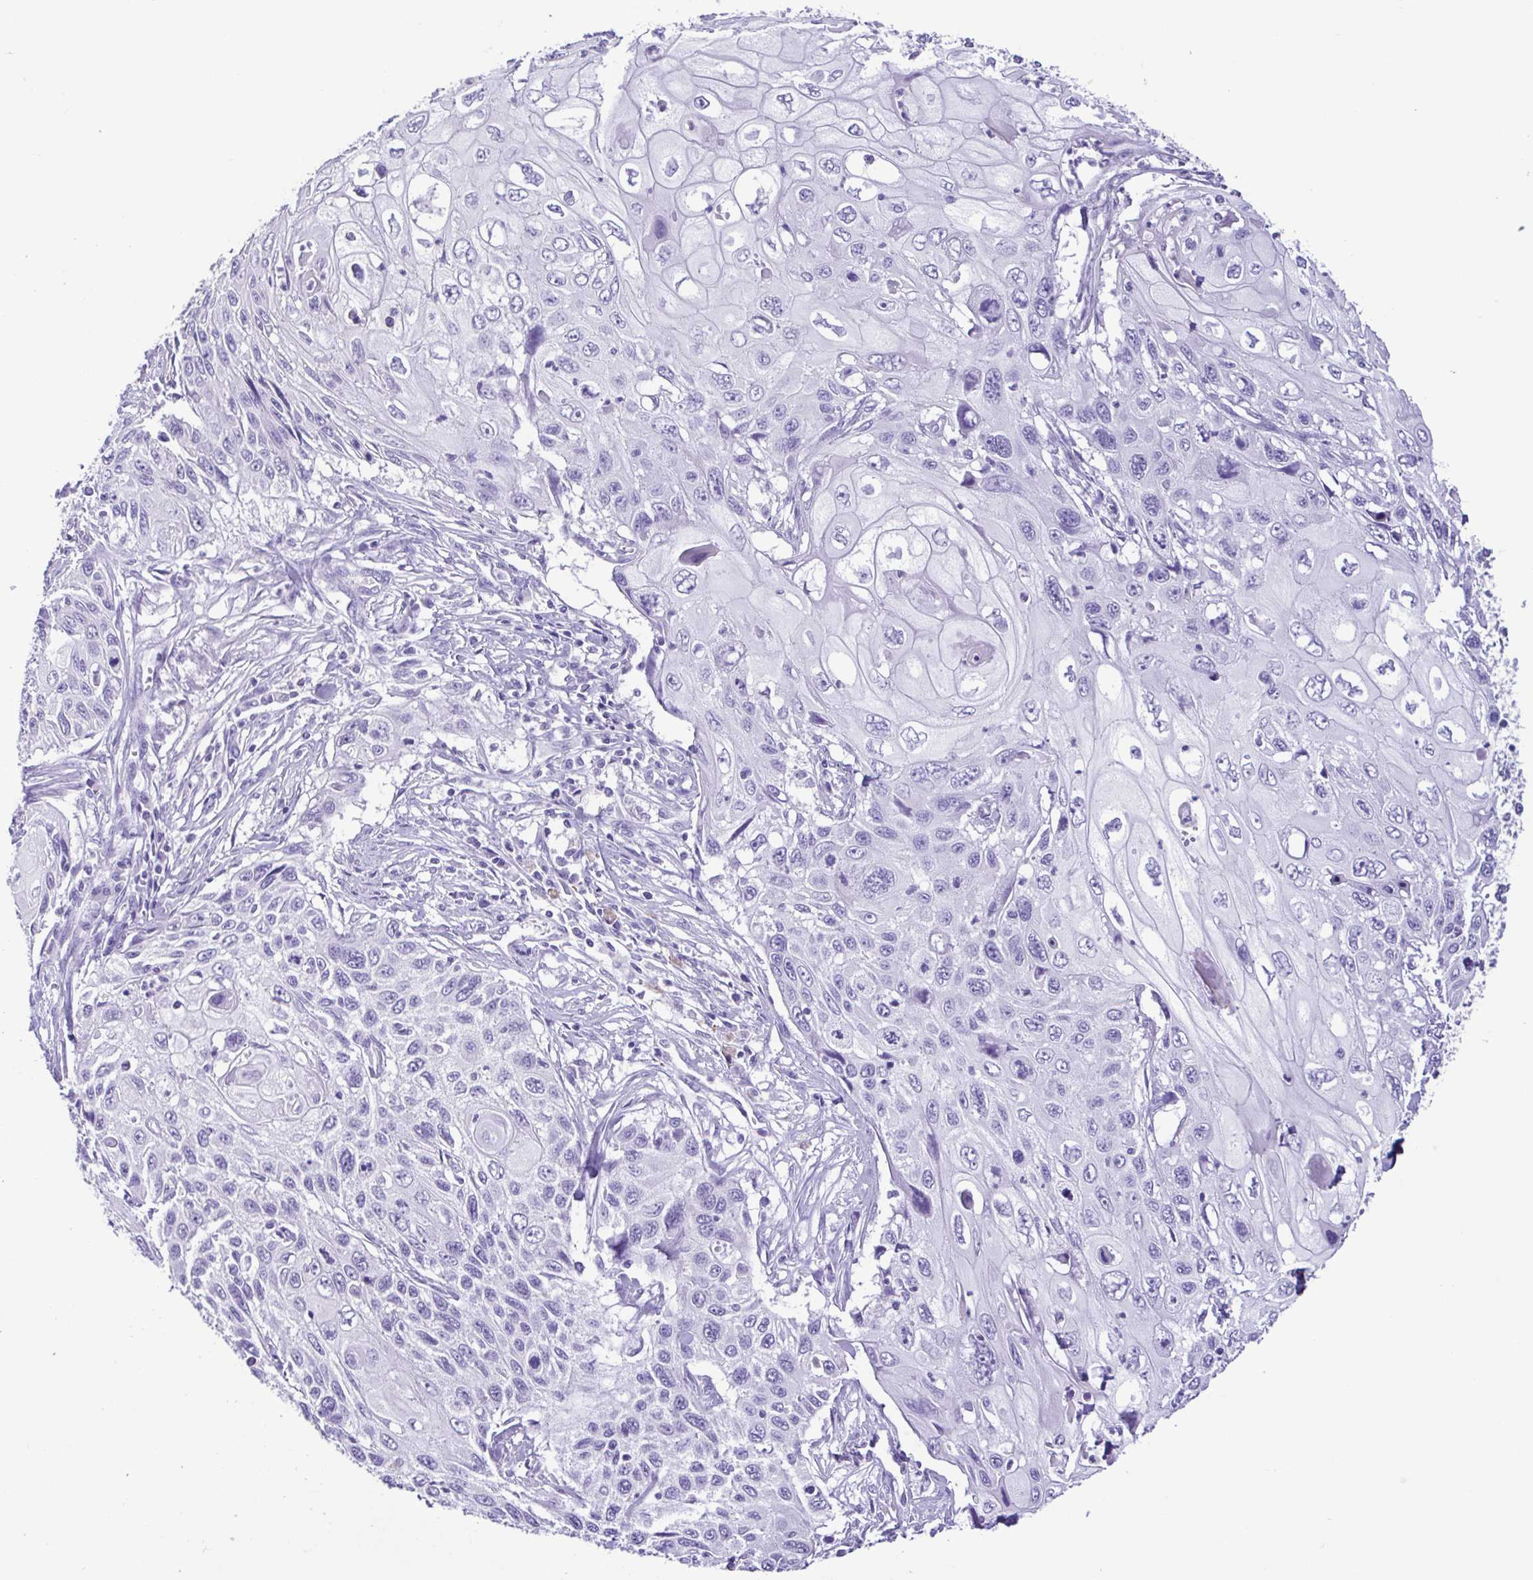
{"staining": {"intensity": "negative", "quantity": "none", "location": "none"}, "tissue": "cervical cancer", "cell_type": "Tumor cells", "image_type": "cancer", "snomed": [{"axis": "morphology", "description": "Squamous cell carcinoma, NOS"}, {"axis": "topography", "description": "Cervix"}], "caption": "There is no significant positivity in tumor cells of cervical cancer.", "gene": "CBY2", "patient": {"sex": "female", "age": 70}}